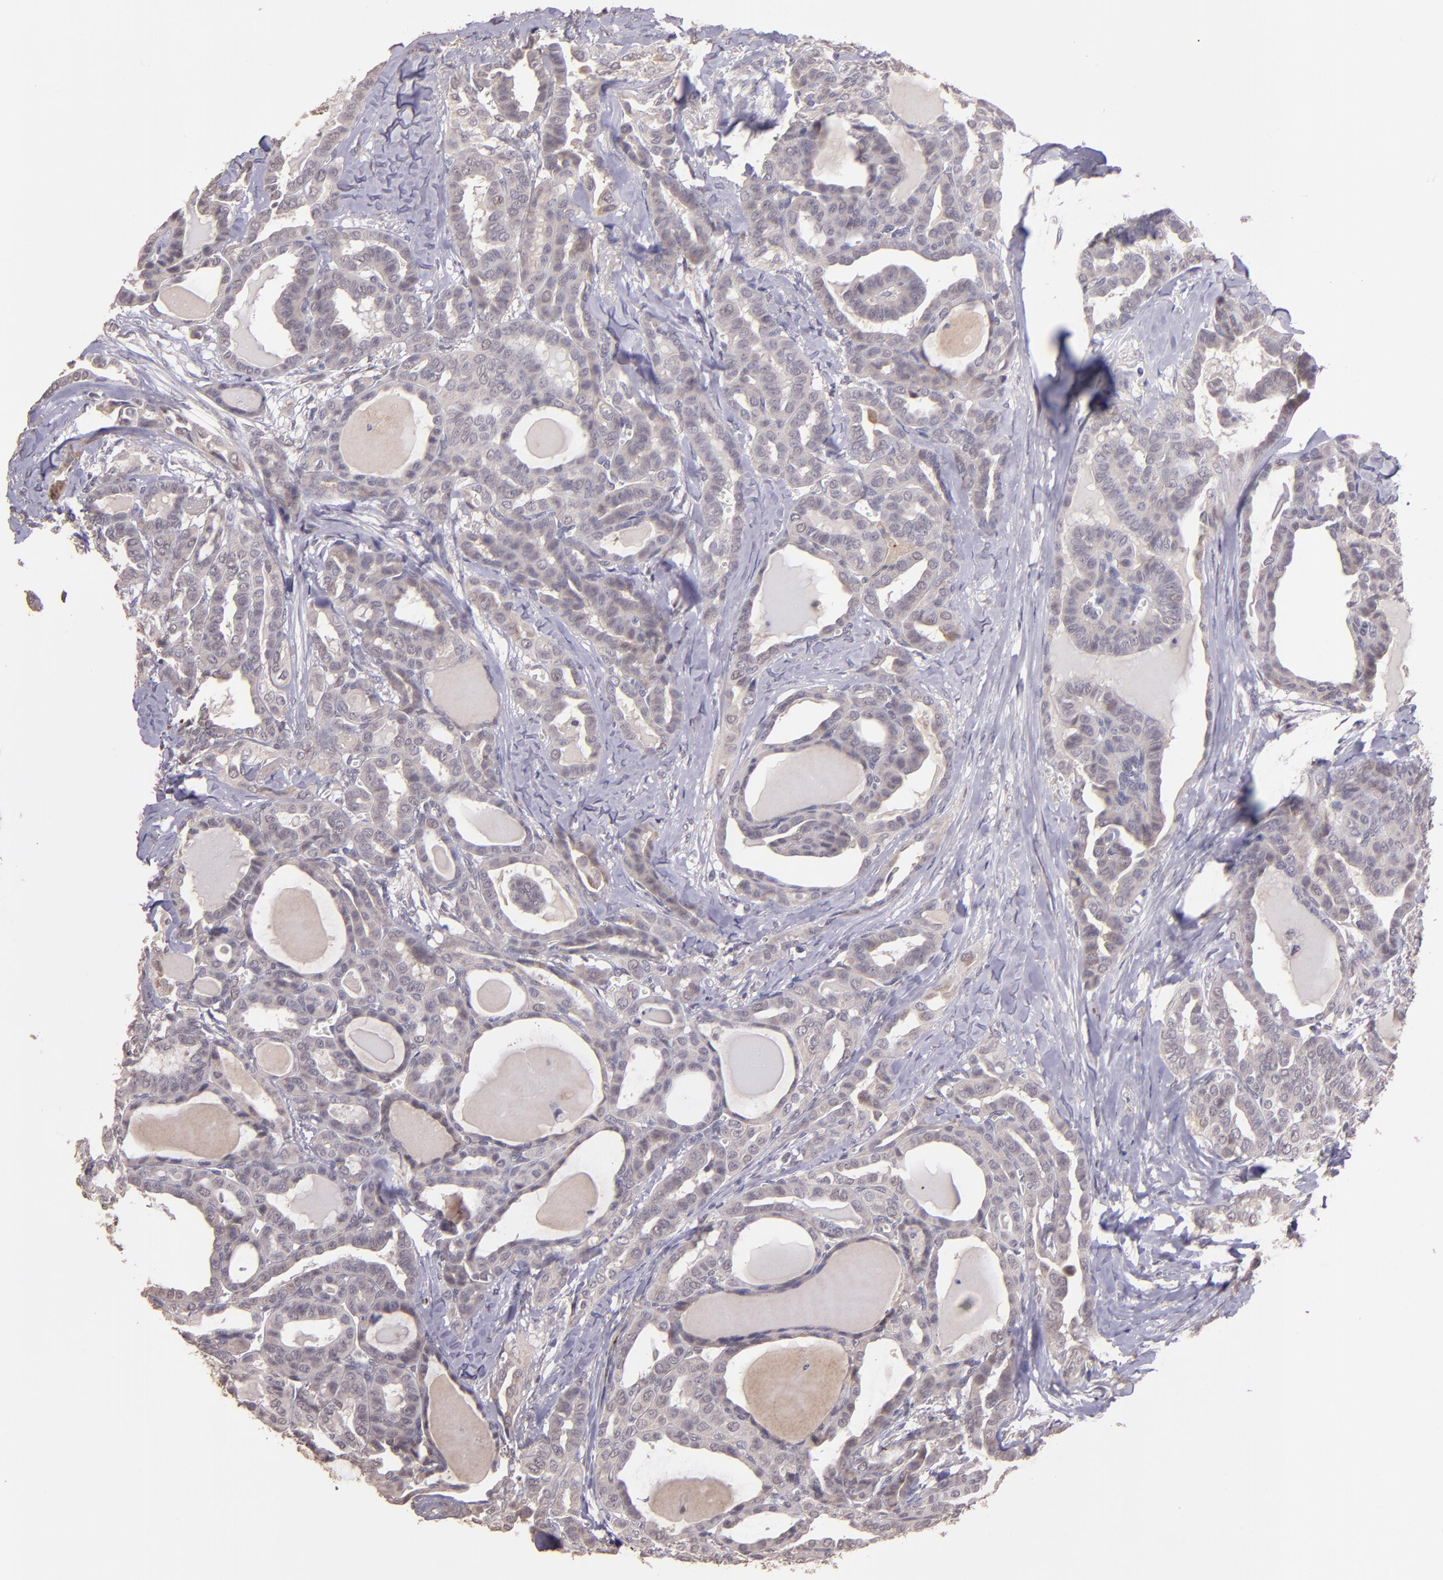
{"staining": {"intensity": "weak", "quantity": ">75%", "location": "cytoplasmic/membranous"}, "tissue": "thyroid cancer", "cell_type": "Tumor cells", "image_type": "cancer", "snomed": [{"axis": "morphology", "description": "Carcinoma, NOS"}, {"axis": "topography", "description": "Thyroid gland"}], "caption": "Thyroid cancer (carcinoma) stained with DAB immunohistochemistry (IHC) shows low levels of weak cytoplasmic/membranous staining in approximately >75% of tumor cells. (DAB (3,3'-diaminobenzidine) IHC with brightfield microscopy, high magnification).", "gene": "TAF7L", "patient": {"sex": "female", "age": 91}}